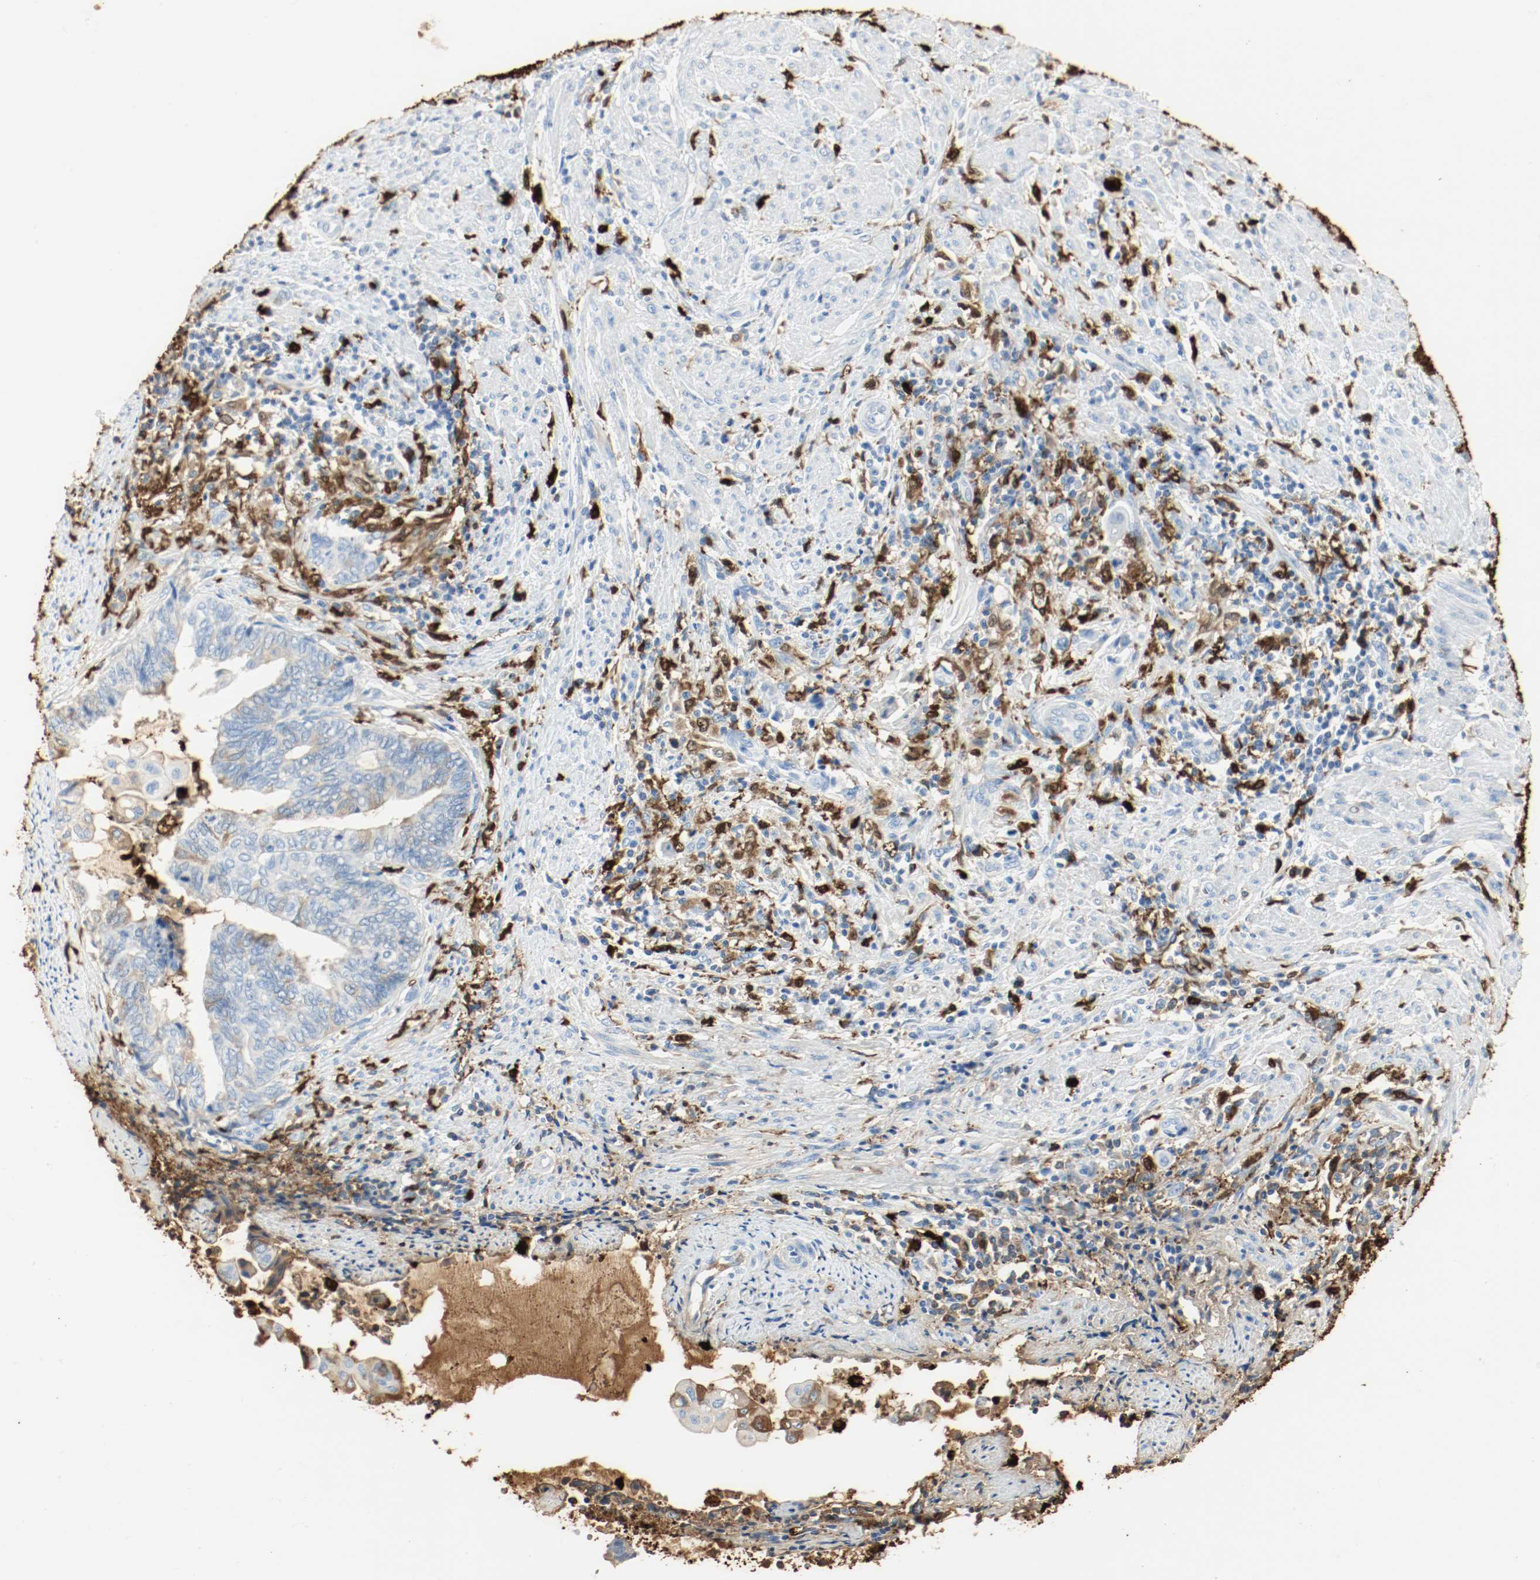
{"staining": {"intensity": "weak", "quantity": "<25%", "location": "cytoplasmic/membranous"}, "tissue": "endometrial cancer", "cell_type": "Tumor cells", "image_type": "cancer", "snomed": [{"axis": "morphology", "description": "Adenocarcinoma, NOS"}, {"axis": "topography", "description": "Uterus"}, {"axis": "topography", "description": "Endometrium"}], "caption": "Tumor cells show no significant protein expression in endometrial adenocarcinoma. (DAB immunohistochemistry (IHC), high magnification).", "gene": "S100A9", "patient": {"sex": "female", "age": 70}}